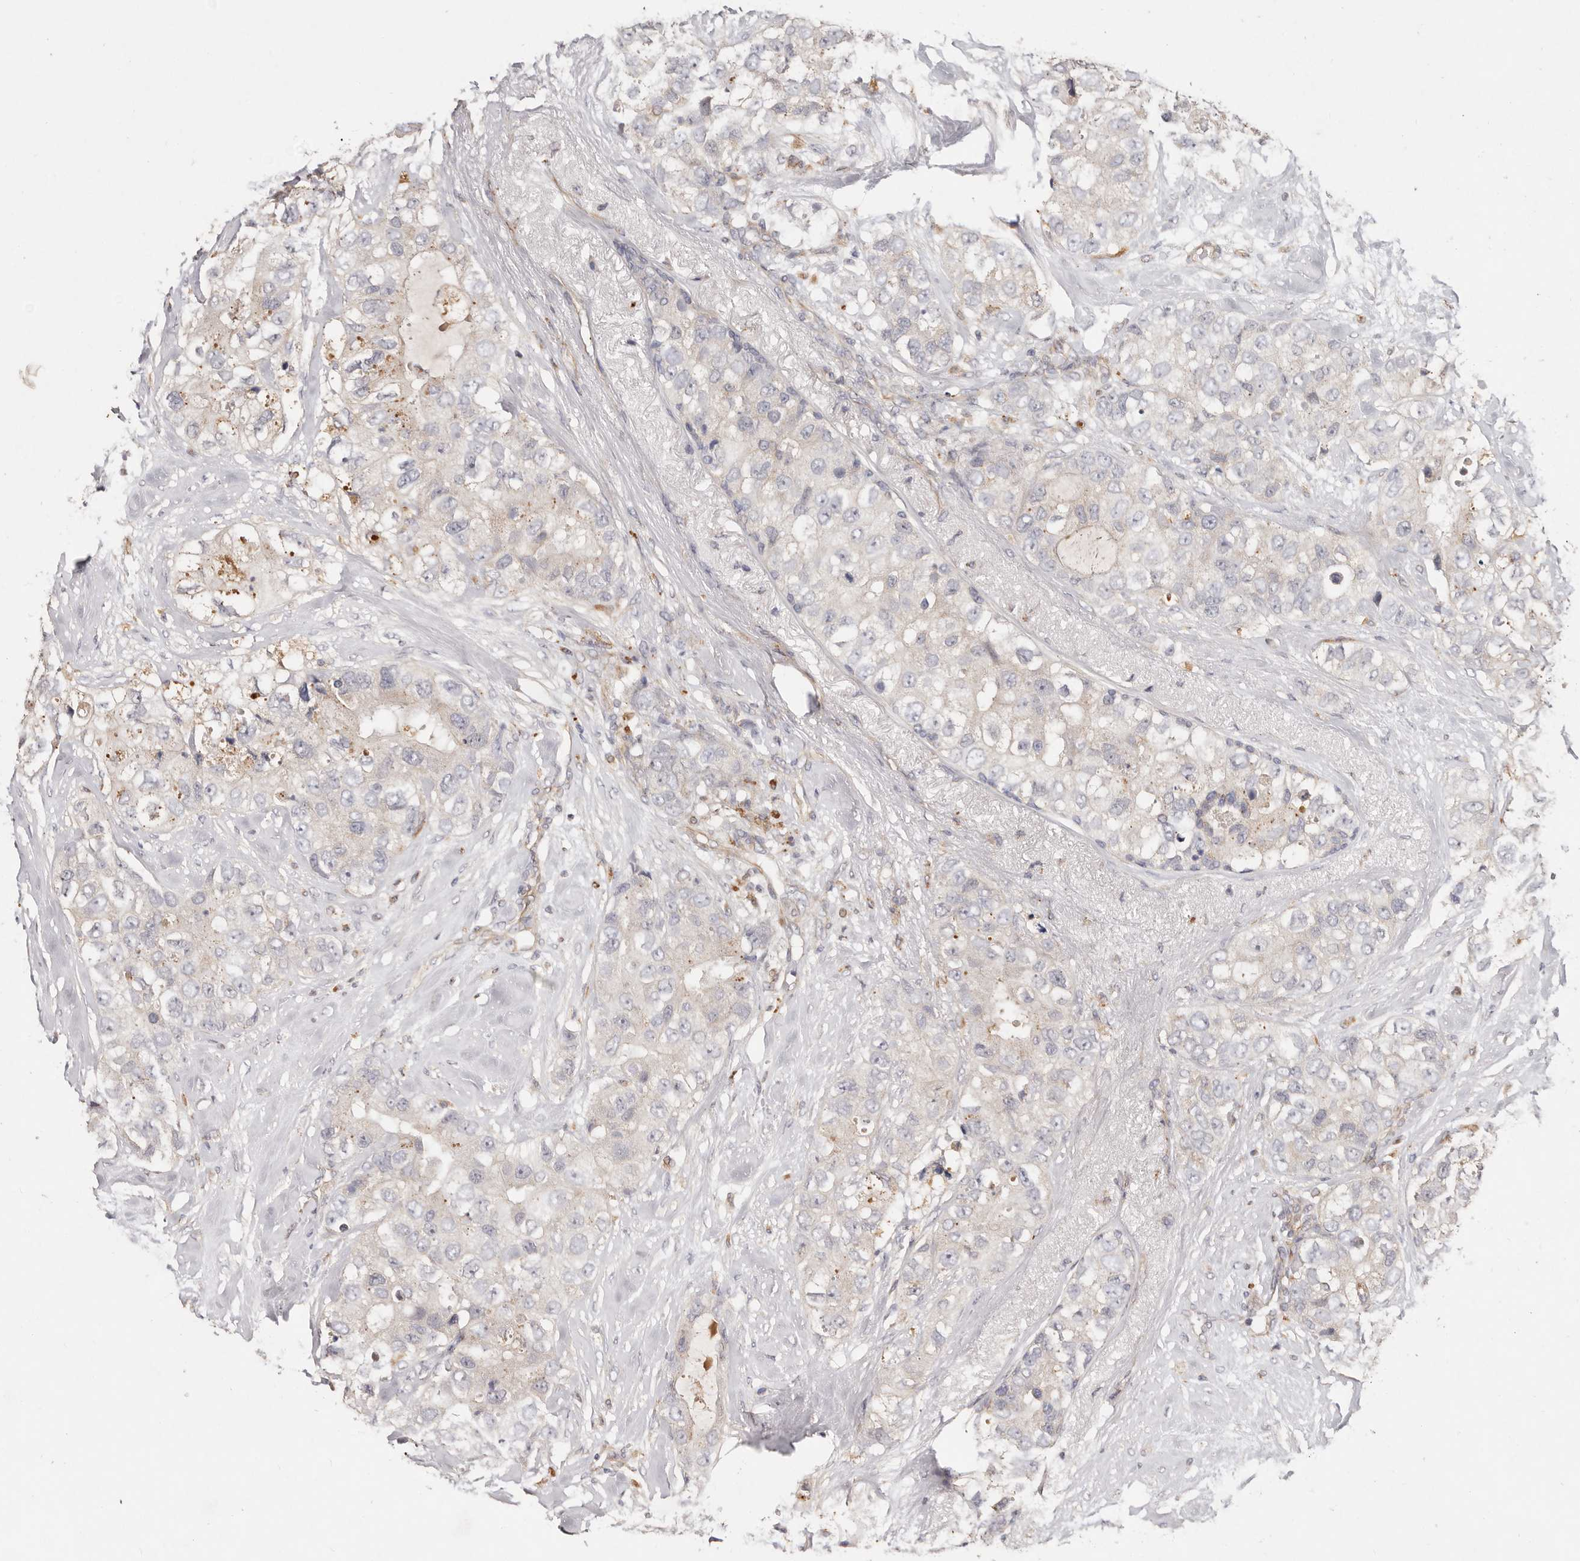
{"staining": {"intensity": "negative", "quantity": "none", "location": "none"}, "tissue": "breast cancer", "cell_type": "Tumor cells", "image_type": "cancer", "snomed": [{"axis": "morphology", "description": "Duct carcinoma"}, {"axis": "topography", "description": "Breast"}], "caption": "Tumor cells show no significant protein positivity in breast cancer.", "gene": "THBS3", "patient": {"sex": "female", "age": 62}}